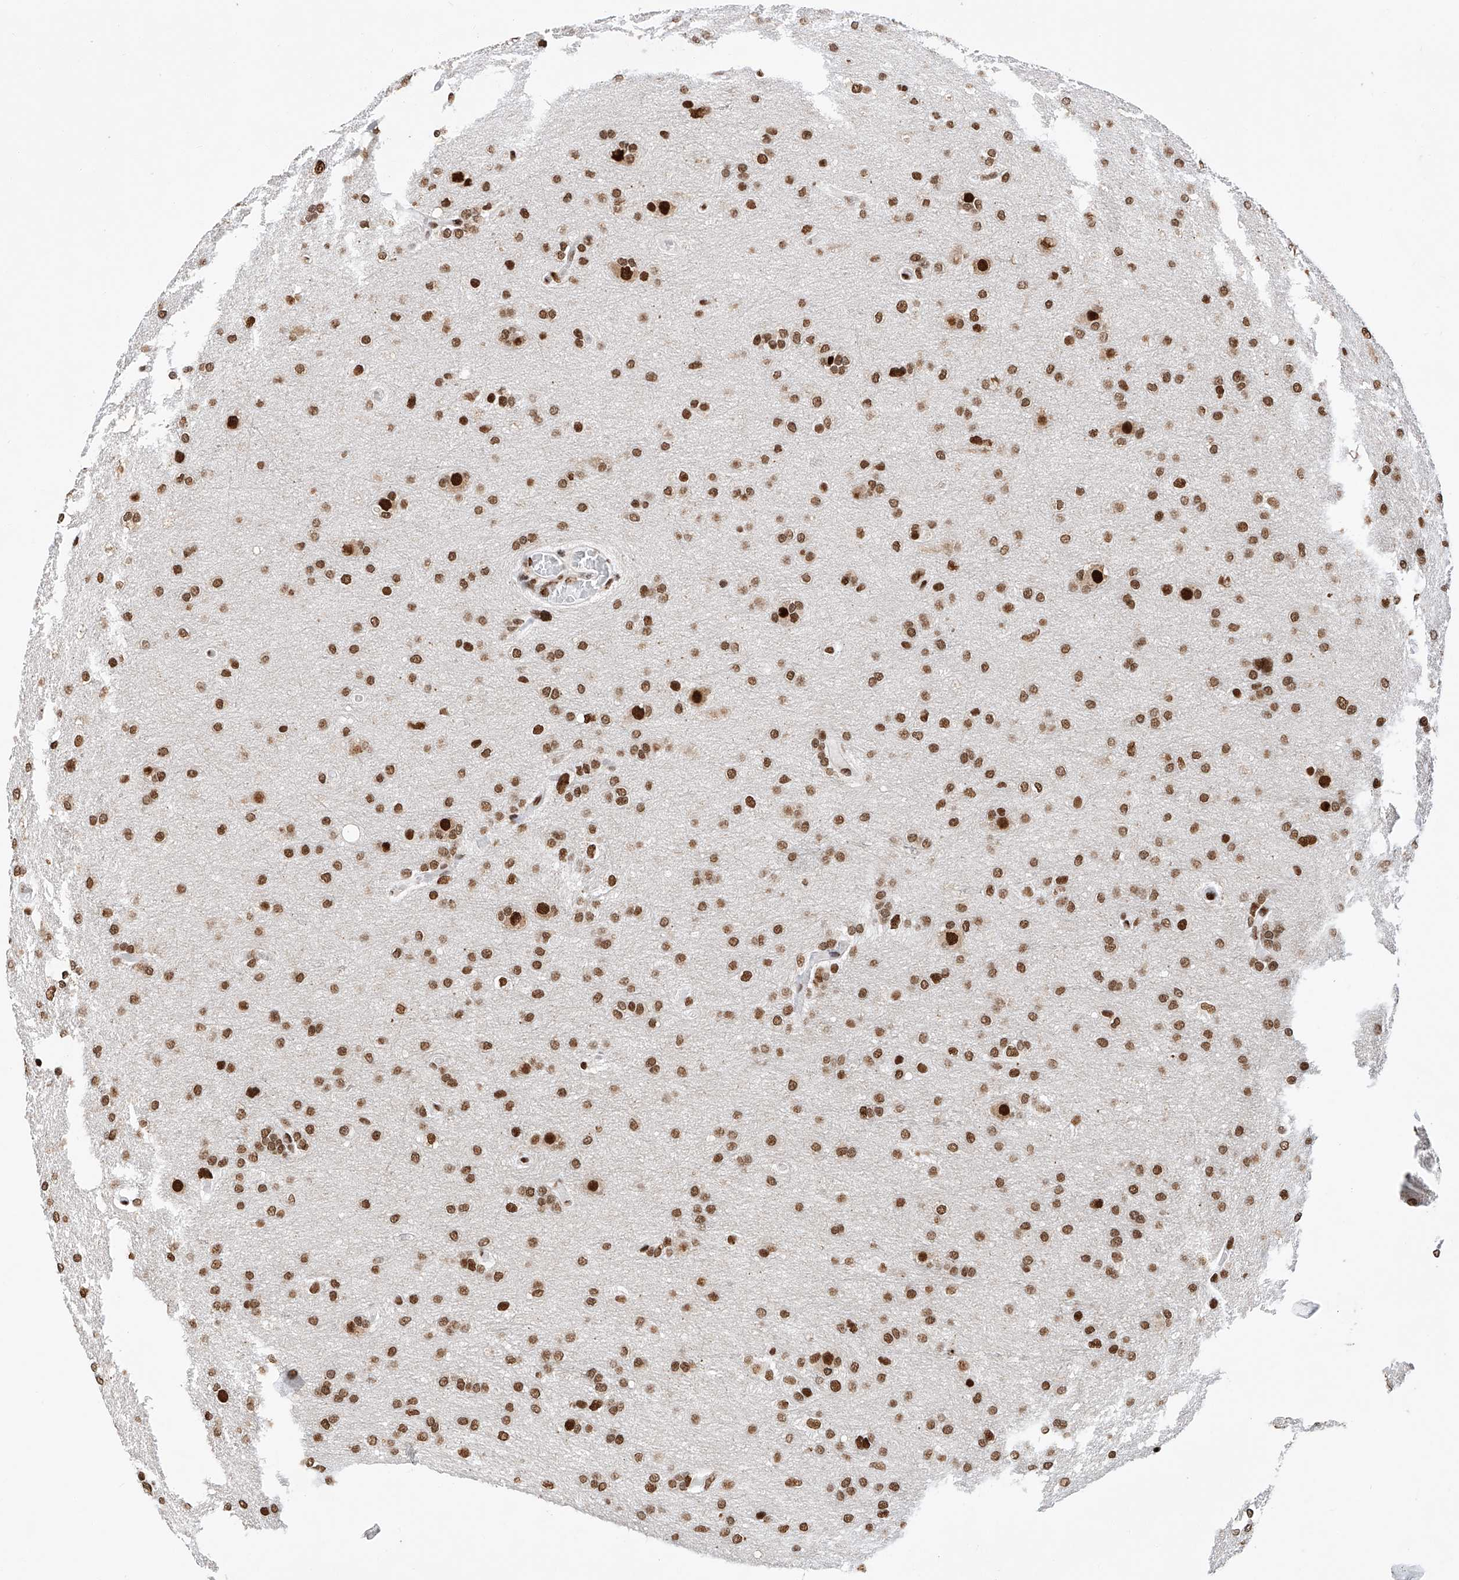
{"staining": {"intensity": "strong", "quantity": ">75%", "location": "nuclear"}, "tissue": "glioma", "cell_type": "Tumor cells", "image_type": "cancer", "snomed": [{"axis": "morphology", "description": "Glioma, malignant, High grade"}, {"axis": "topography", "description": "Cerebral cortex"}], "caption": "Immunohistochemical staining of malignant glioma (high-grade) demonstrates high levels of strong nuclear staining in approximately >75% of tumor cells.", "gene": "SRSF6", "patient": {"sex": "female", "age": 36}}